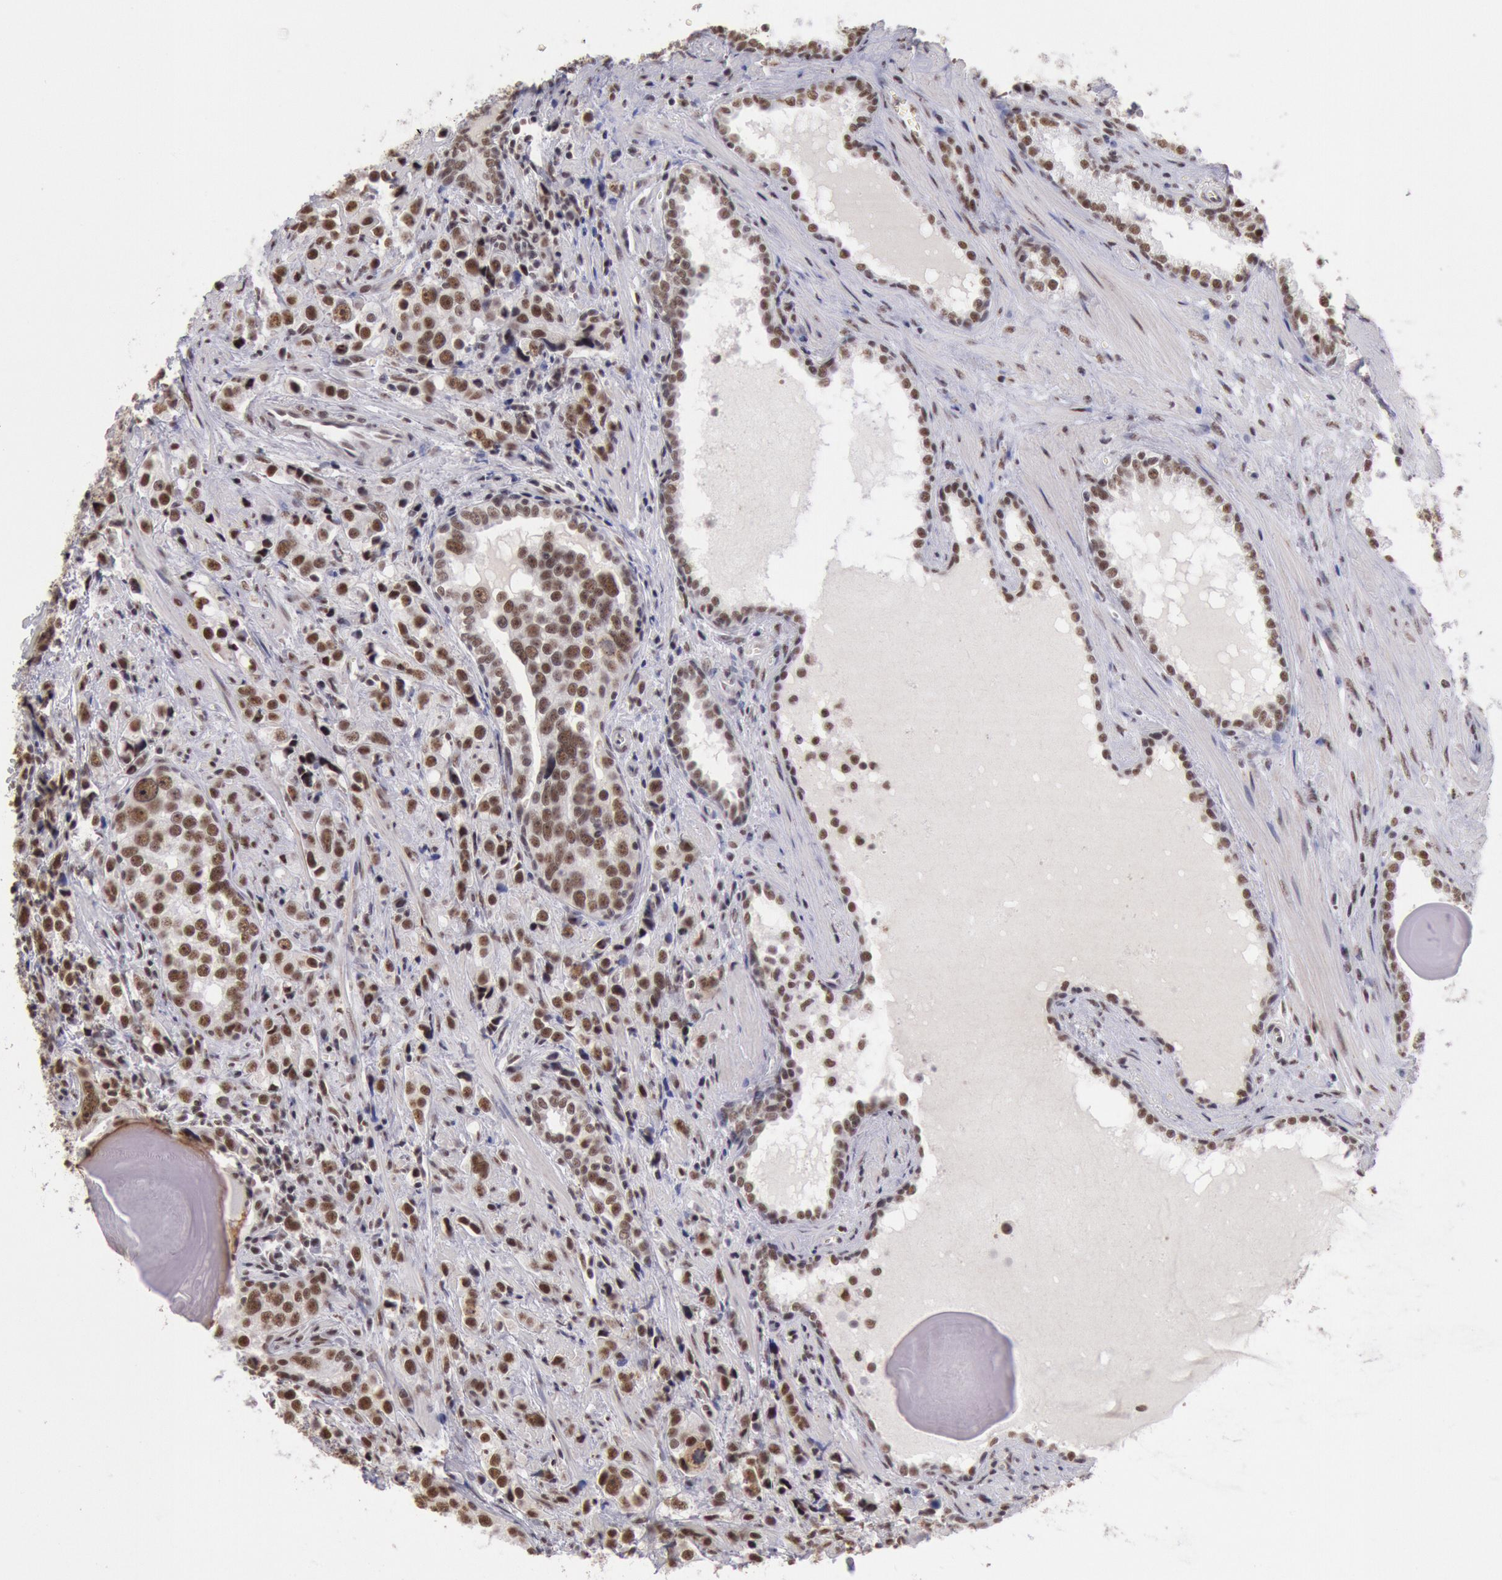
{"staining": {"intensity": "moderate", "quantity": ">75%", "location": "nuclear"}, "tissue": "prostate cancer", "cell_type": "Tumor cells", "image_type": "cancer", "snomed": [{"axis": "morphology", "description": "Adenocarcinoma, High grade"}, {"axis": "topography", "description": "Prostate"}], "caption": "High-power microscopy captured an immunohistochemistry photomicrograph of prostate adenocarcinoma (high-grade), revealing moderate nuclear positivity in approximately >75% of tumor cells.", "gene": "SNRPD3", "patient": {"sex": "male", "age": 71}}